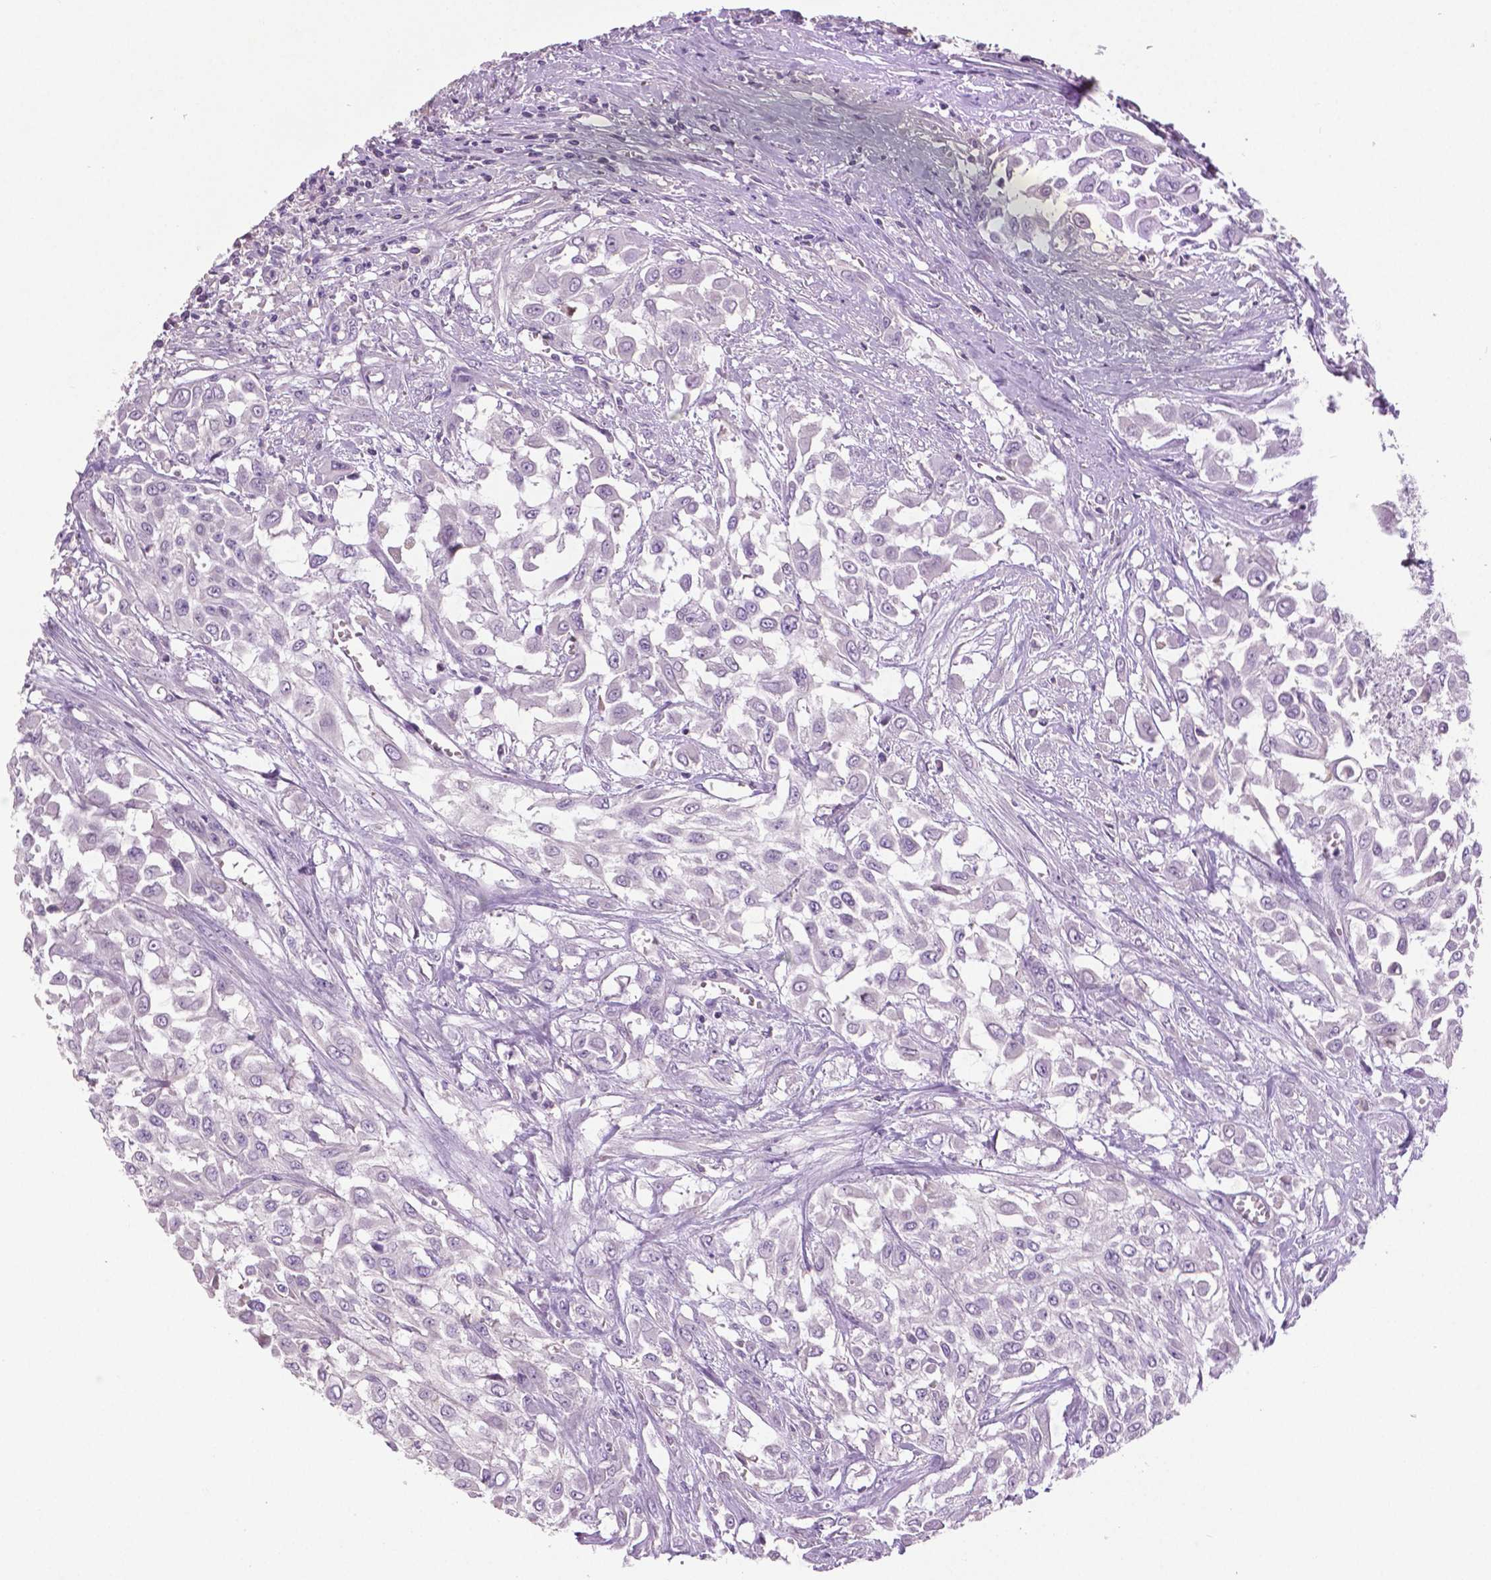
{"staining": {"intensity": "negative", "quantity": "none", "location": "none"}, "tissue": "urothelial cancer", "cell_type": "Tumor cells", "image_type": "cancer", "snomed": [{"axis": "morphology", "description": "Urothelial carcinoma, High grade"}, {"axis": "topography", "description": "Urinary bladder"}], "caption": "Image shows no protein positivity in tumor cells of urothelial carcinoma (high-grade) tissue.", "gene": "DNAH12", "patient": {"sex": "male", "age": 57}}